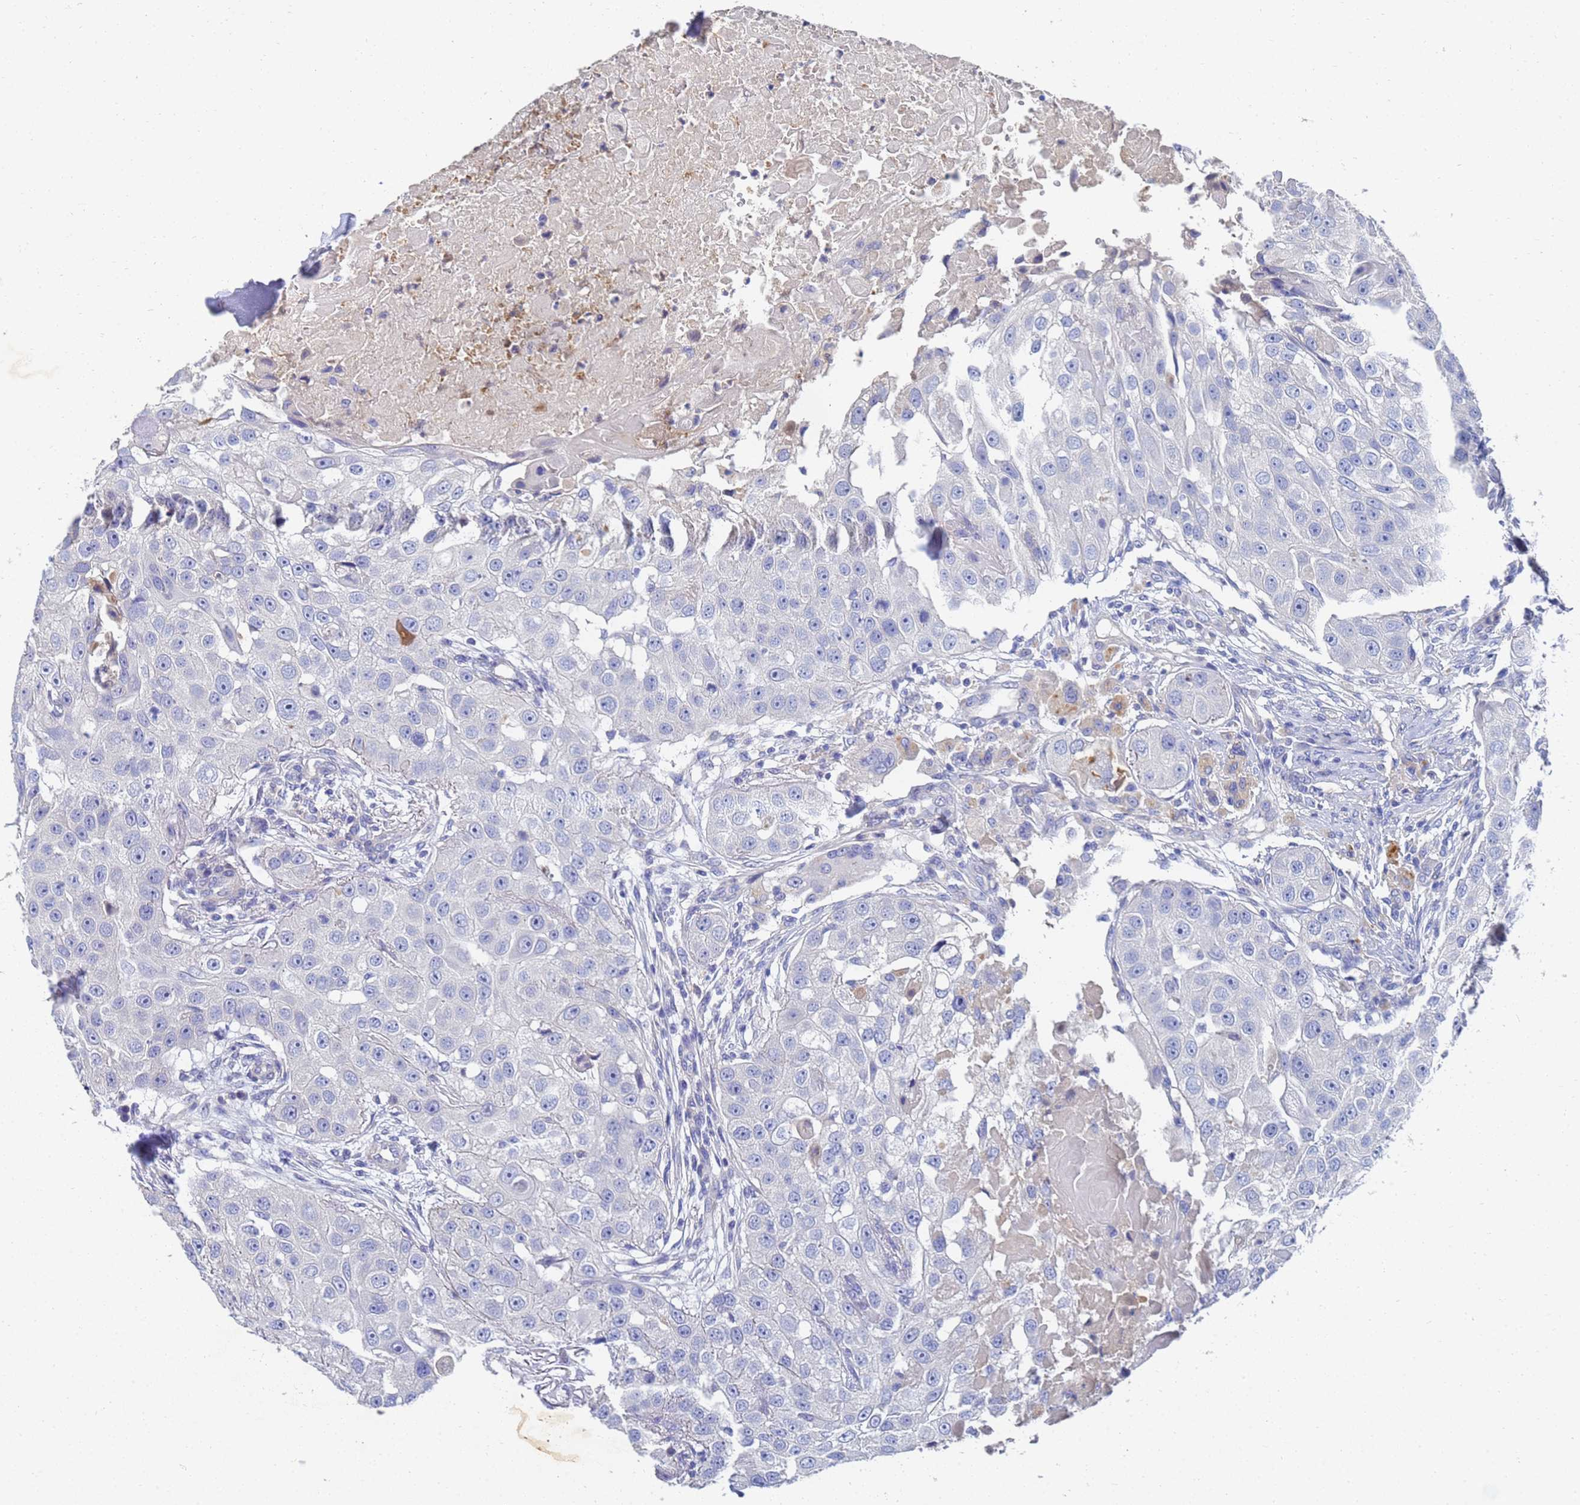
{"staining": {"intensity": "negative", "quantity": "none", "location": "none"}, "tissue": "head and neck cancer", "cell_type": "Tumor cells", "image_type": "cancer", "snomed": [{"axis": "morphology", "description": "Normal tissue, NOS"}, {"axis": "morphology", "description": "Squamous cell carcinoma, NOS"}, {"axis": "topography", "description": "Skeletal muscle"}, {"axis": "topography", "description": "Head-Neck"}], "caption": "An immunohistochemistry image of squamous cell carcinoma (head and neck) is shown. There is no staining in tumor cells of squamous cell carcinoma (head and neck).", "gene": "LBX2", "patient": {"sex": "male", "age": 51}}